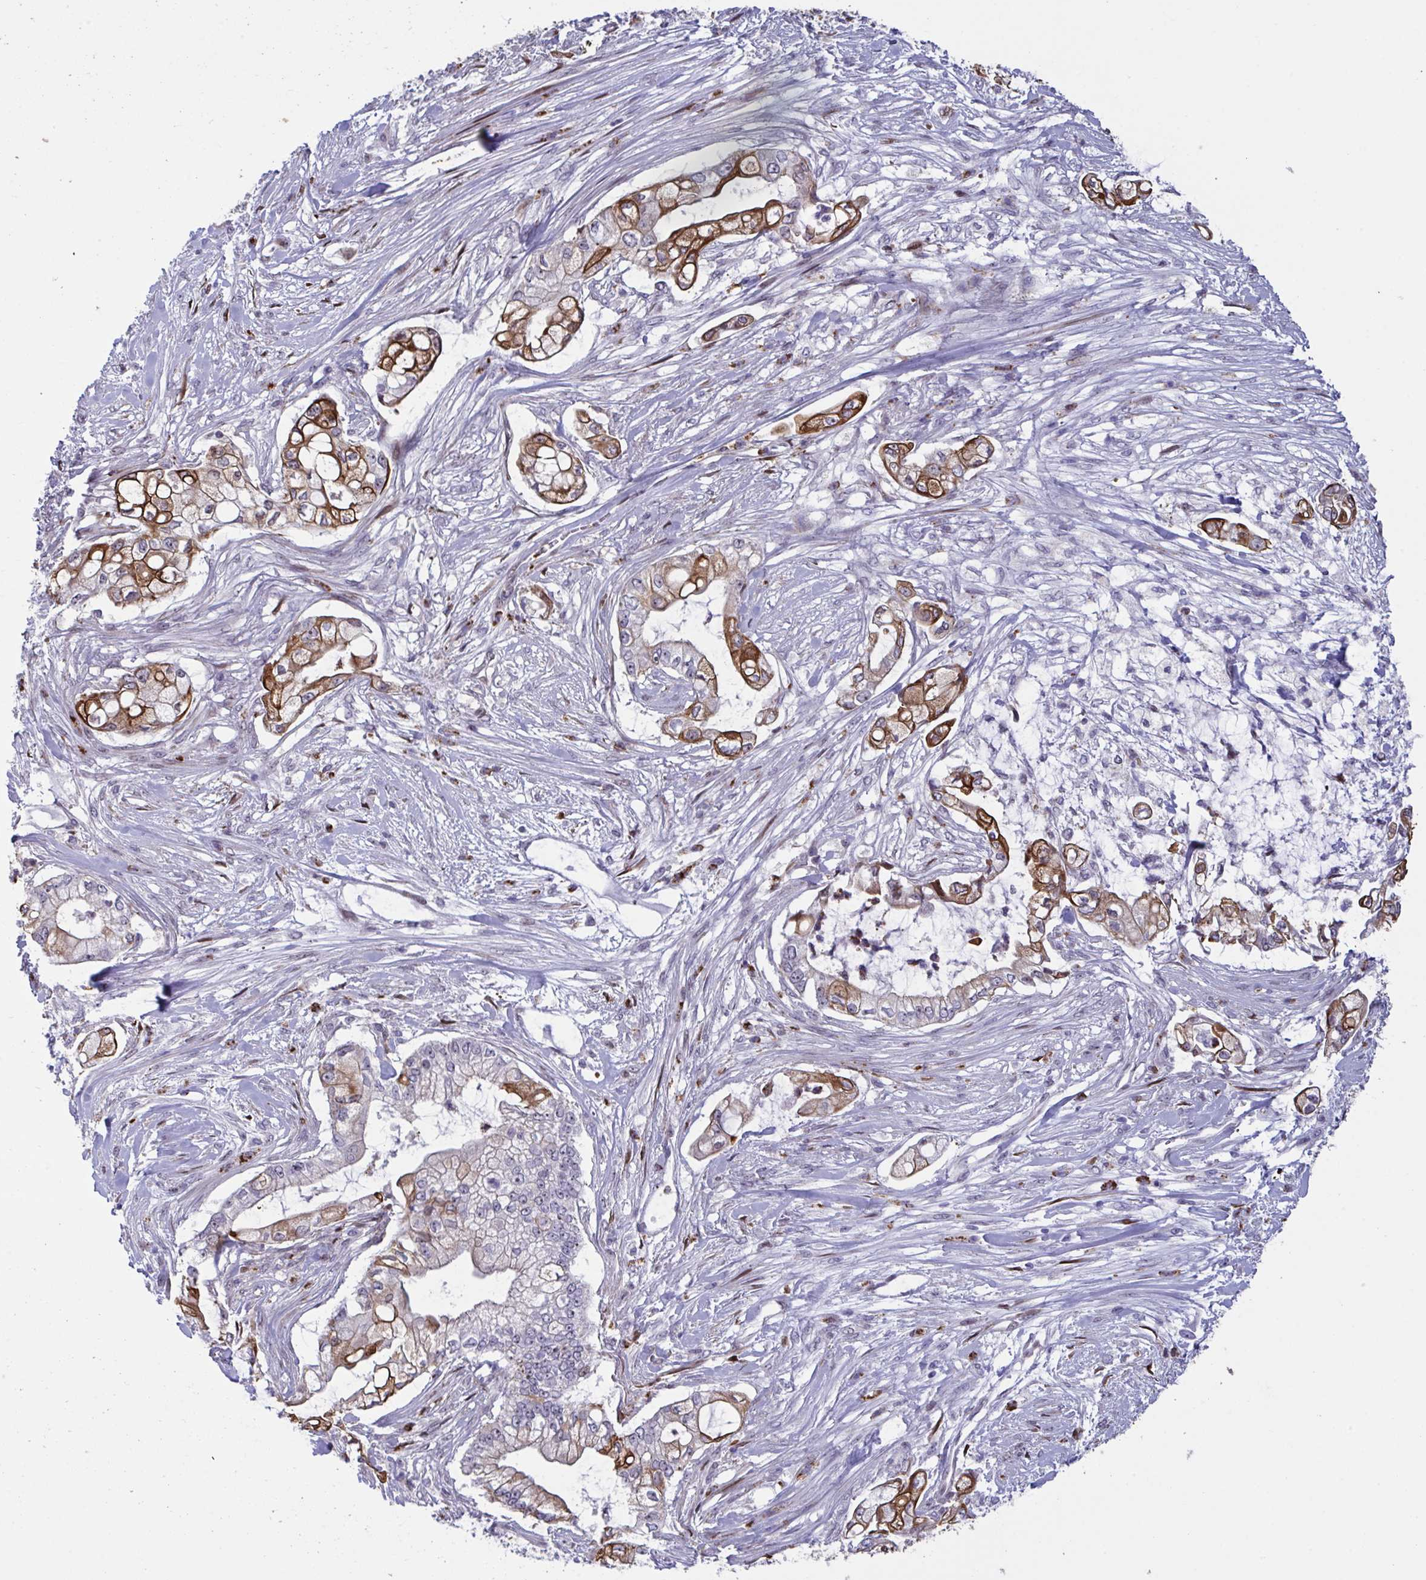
{"staining": {"intensity": "moderate", "quantity": "25%-75%", "location": "cytoplasmic/membranous"}, "tissue": "pancreatic cancer", "cell_type": "Tumor cells", "image_type": "cancer", "snomed": [{"axis": "morphology", "description": "Adenocarcinoma, NOS"}, {"axis": "topography", "description": "Pancreas"}], "caption": "About 25%-75% of tumor cells in pancreatic cancer (adenocarcinoma) demonstrate moderate cytoplasmic/membranous protein expression as visualized by brown immunohistochemical staining.", "gene": "PELI2", "patient": {"sex": "female", "age": 69}}